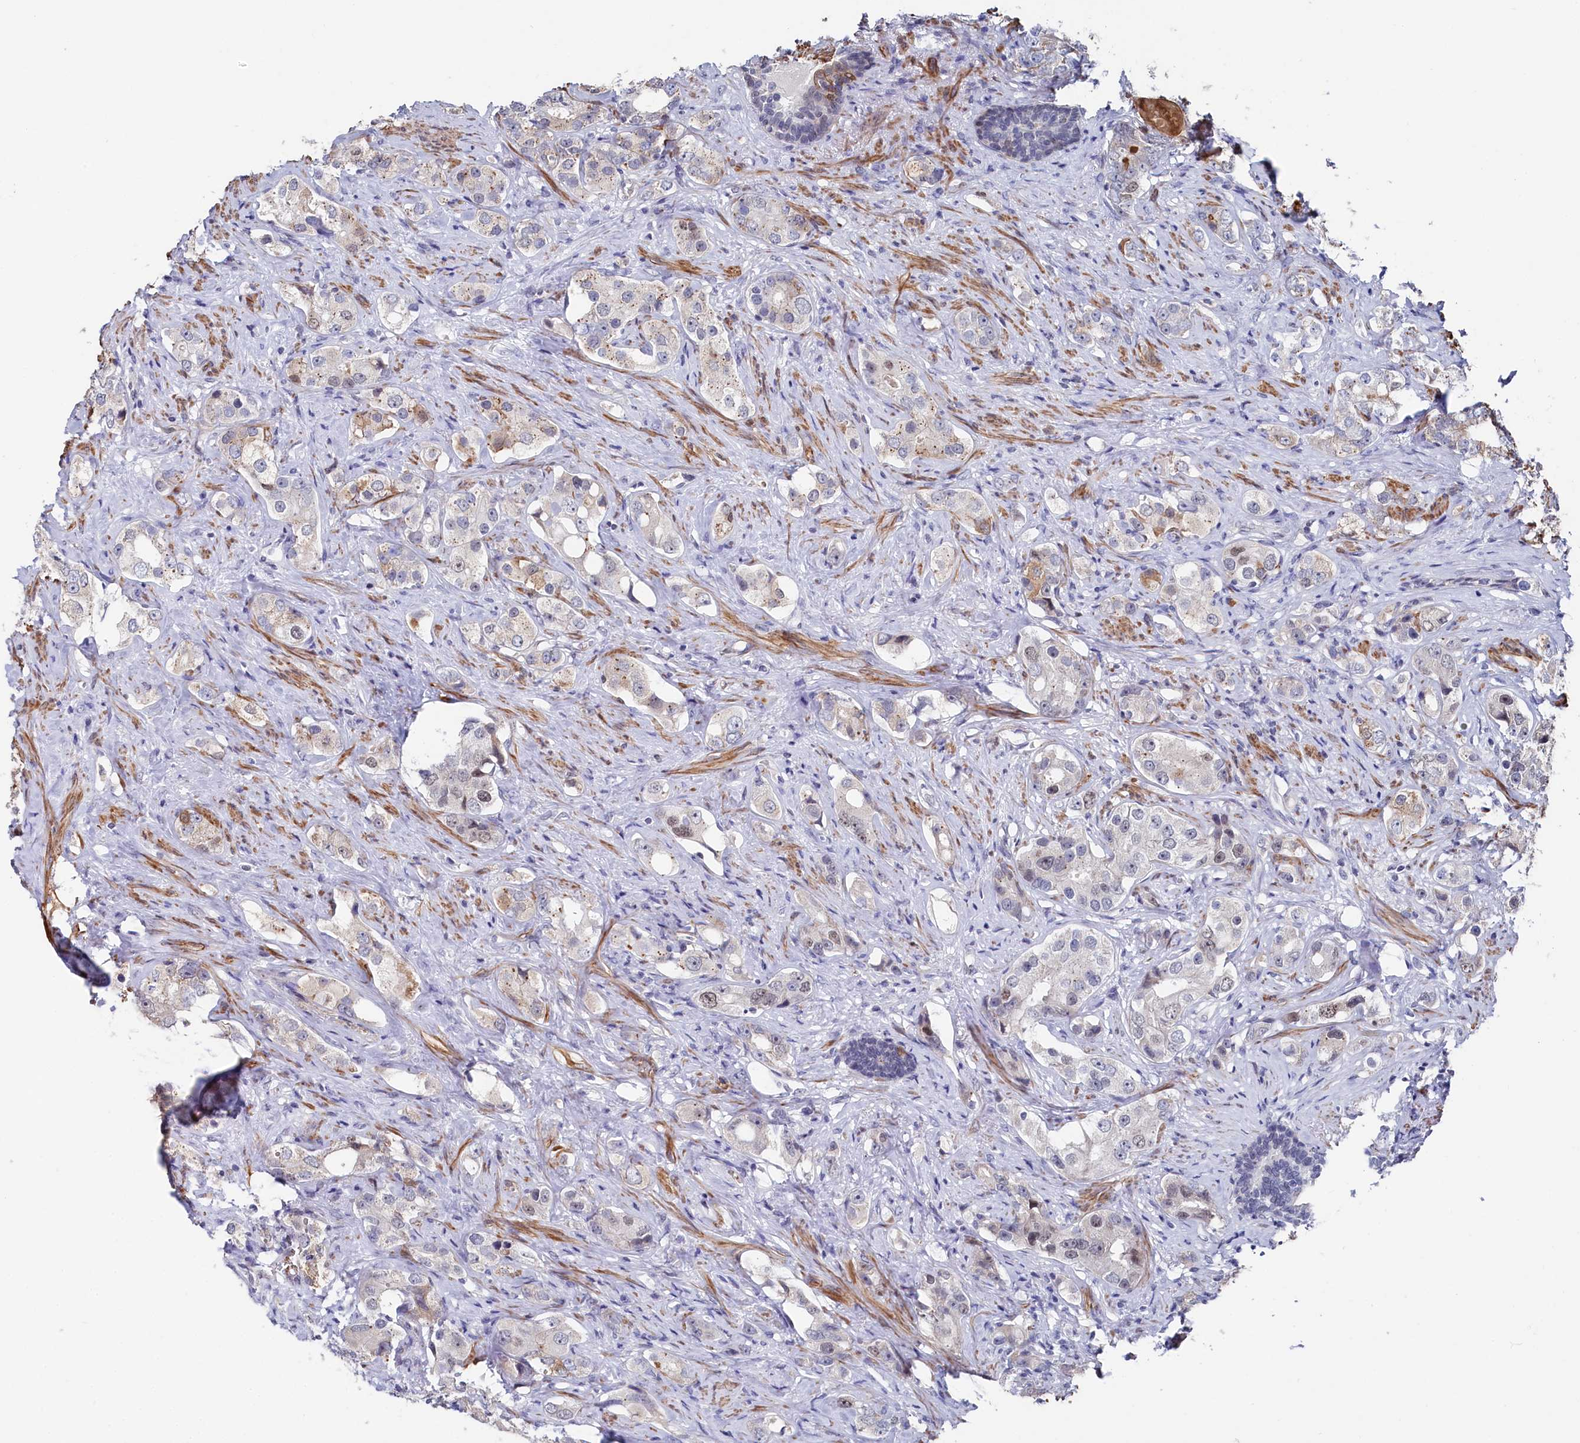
{"staining": {"intensity": "negative", "quantity": "none", "location": "none"}, "tissue": "prostate cancer", "cell_type": "Tumor cells", "image_type": "cancer", "snomed": [{"axis": "morphology", "description": "Adenocarcinoma, High grade"}, {"axis": "topography", "description": "Prostate"}], "caption": "A histopathology image of human prostate cancer (adenocarcinoma (high-grade)) is negative for staining in tumor cells. (Brightfield microscopy of DAB (3,3'-diaminobenzidine) IHC at high magnification).", "gene": "TIGD4", "patient": {"sex": "male", "age": 63}}